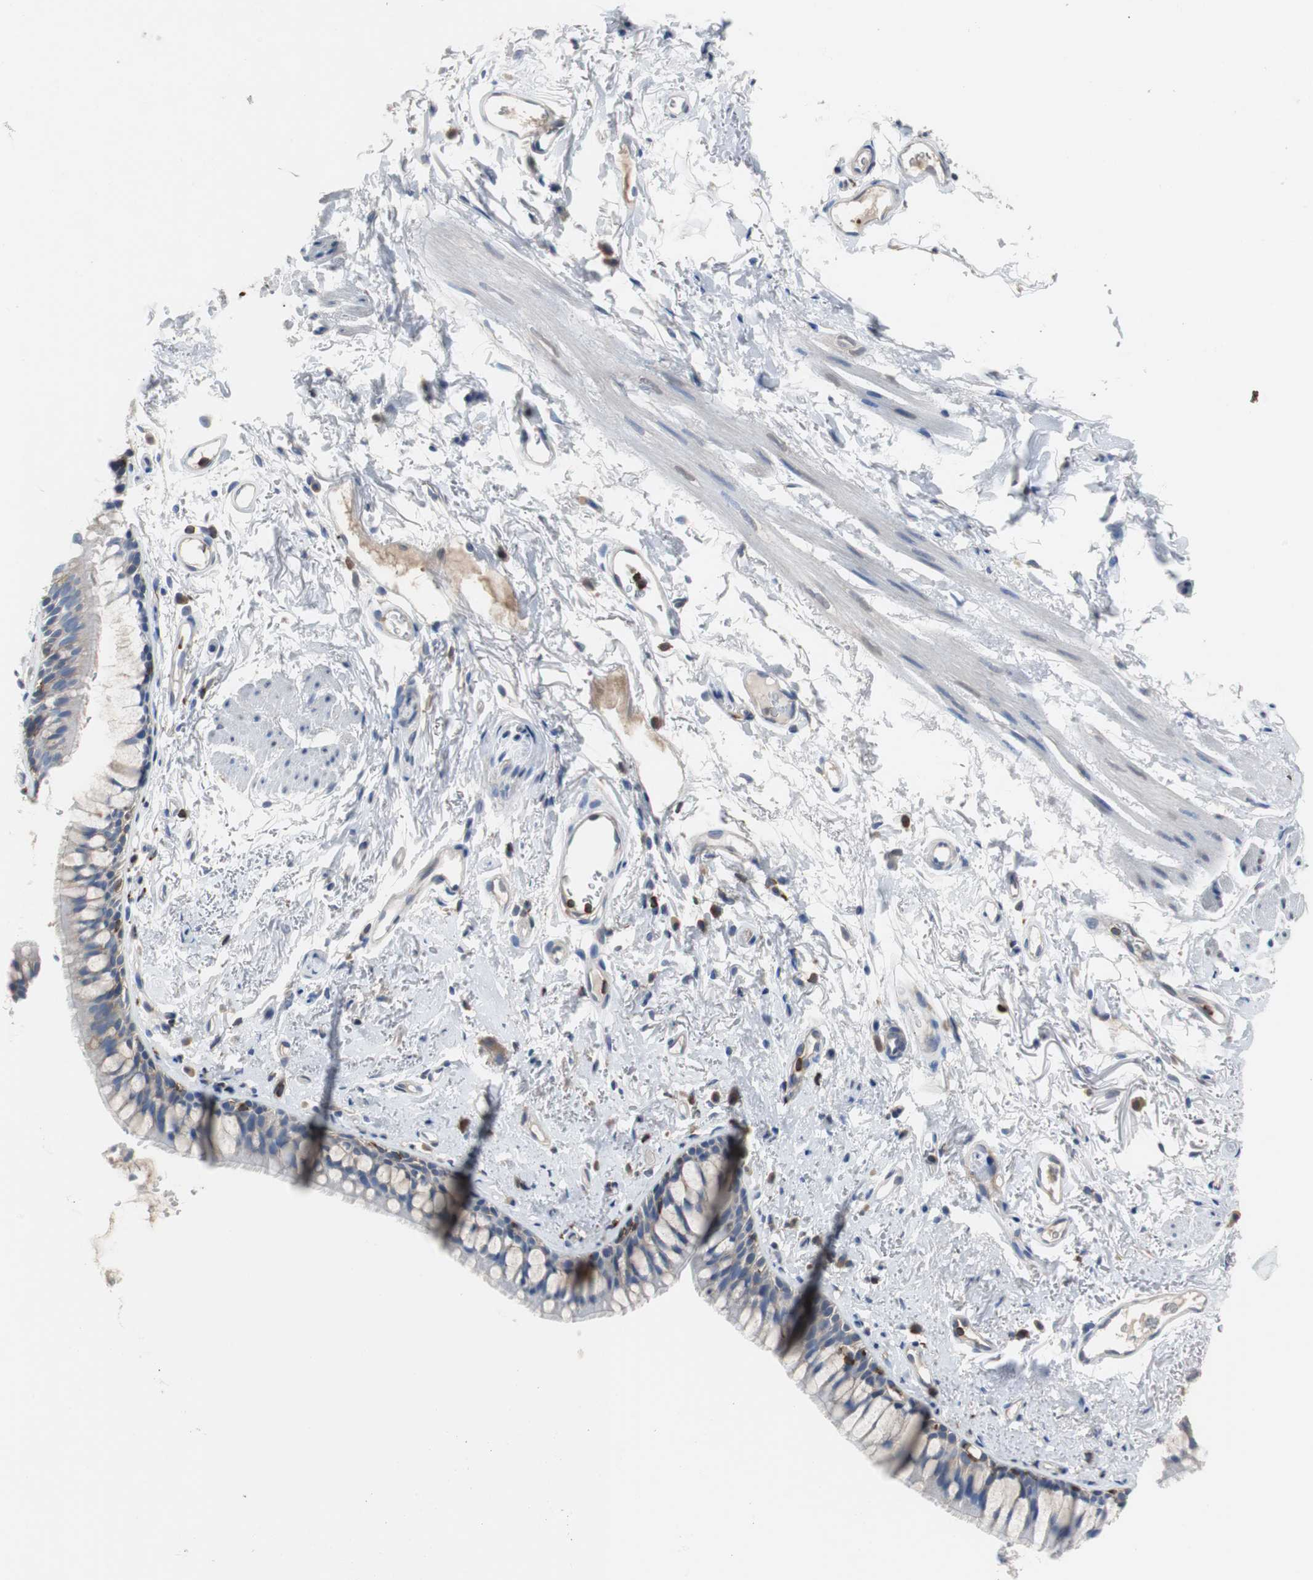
{"staining": {"intensity": "negative", "quantity": "none", "location": "none"}, "tissue": "bronchus", "cell_type": "Respiratory epithelial cells", "image_type": "normal", "snomed": [{"axis": "morphology", "description": "Normal tissue, NOS"}, {"axis": "topography", "description": "Bronchus"}], "caption": "Immunohistochemistry (IHC) histopathology image of normal human bronchus stained for a protein (brown), which shows no expression in respiratory epithelial cells. The staining was performed using DAB (3,3'-diaminobenzidine) to visualize the protein expression in brown, while the nuclei were stained in blue with hematoxylin (Magnification: 20x).", "gene": "TSC22D4", "patient": {"sex": "female", "age": 73}}